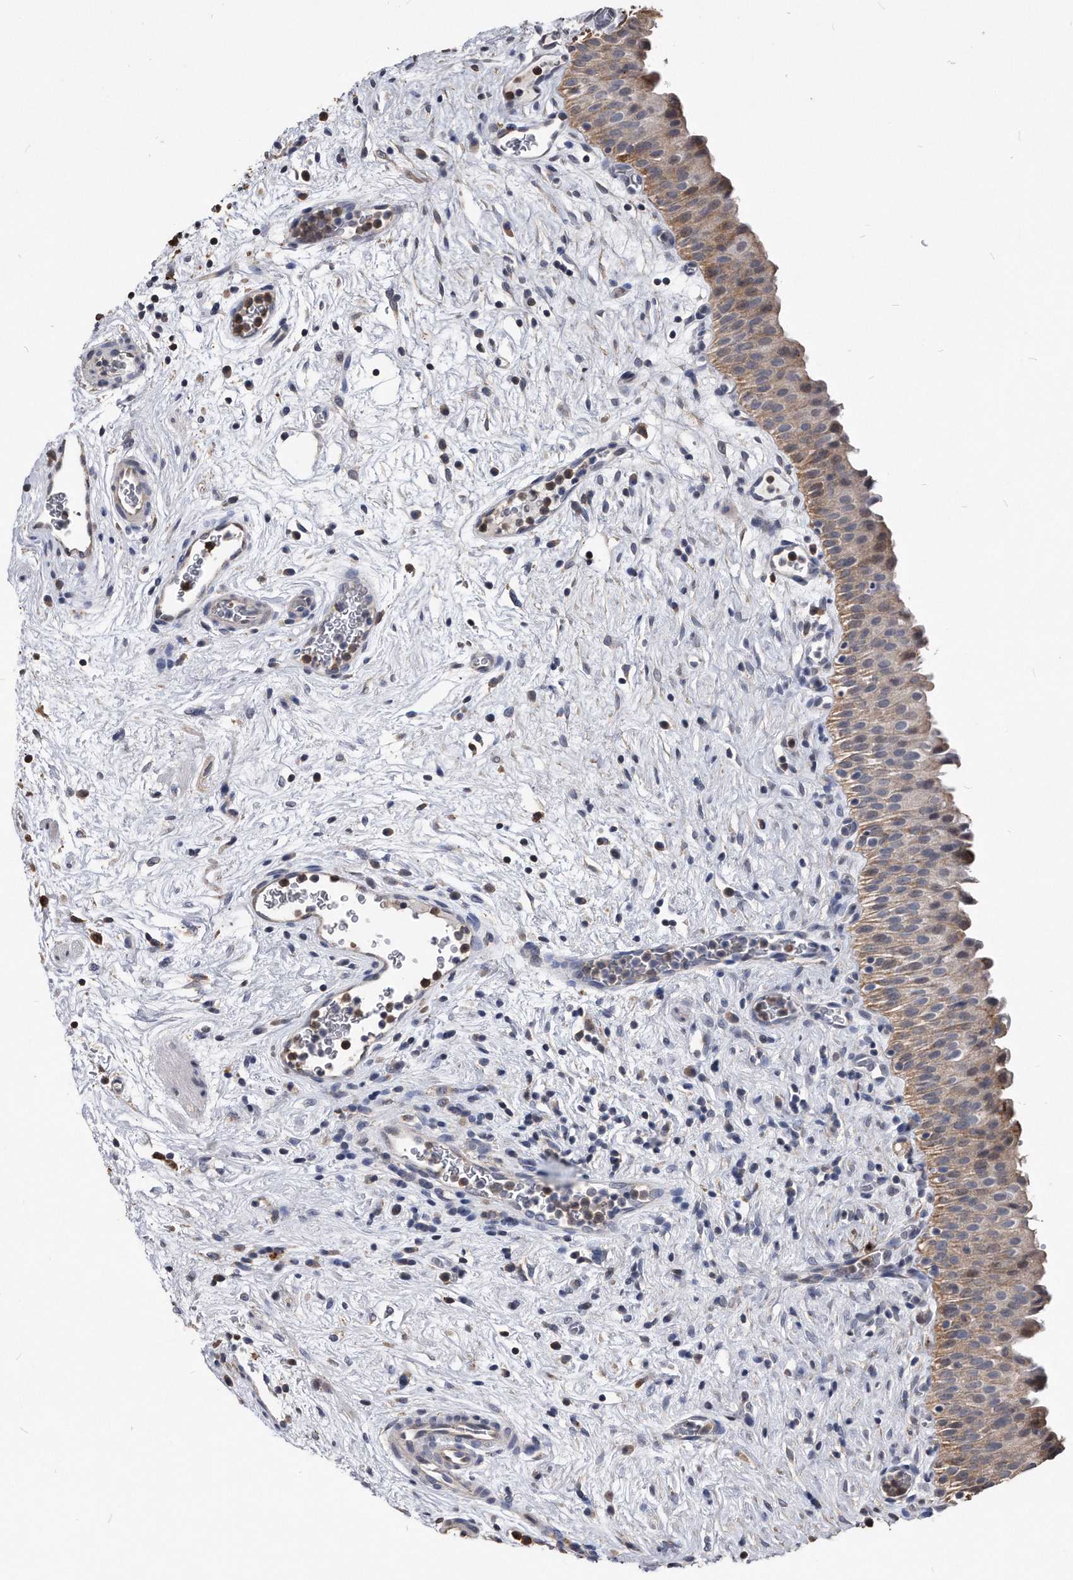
{"staining": {"intensity": "strong", "quantity": "25%-75%", "location": "cytoplasmic/membranous"}, "tissue": "urinary bladder", "cell_type": "Urothelial cells", "image_type": "normal", "snomed": [{"axis": "morphology", "description": "Normal tissue, NOS"}, {"axis": "topography", "description": "Urinary bladder"}], "caption": "This micrograph displays IHC staining of unremarkable urinary bladder, with high strong cytoplasmic/membranous expression in approximately 25%-75% of urothelial cells.", "gene": "IL20RA", "patient": {"sex": "male", "age": 82}}